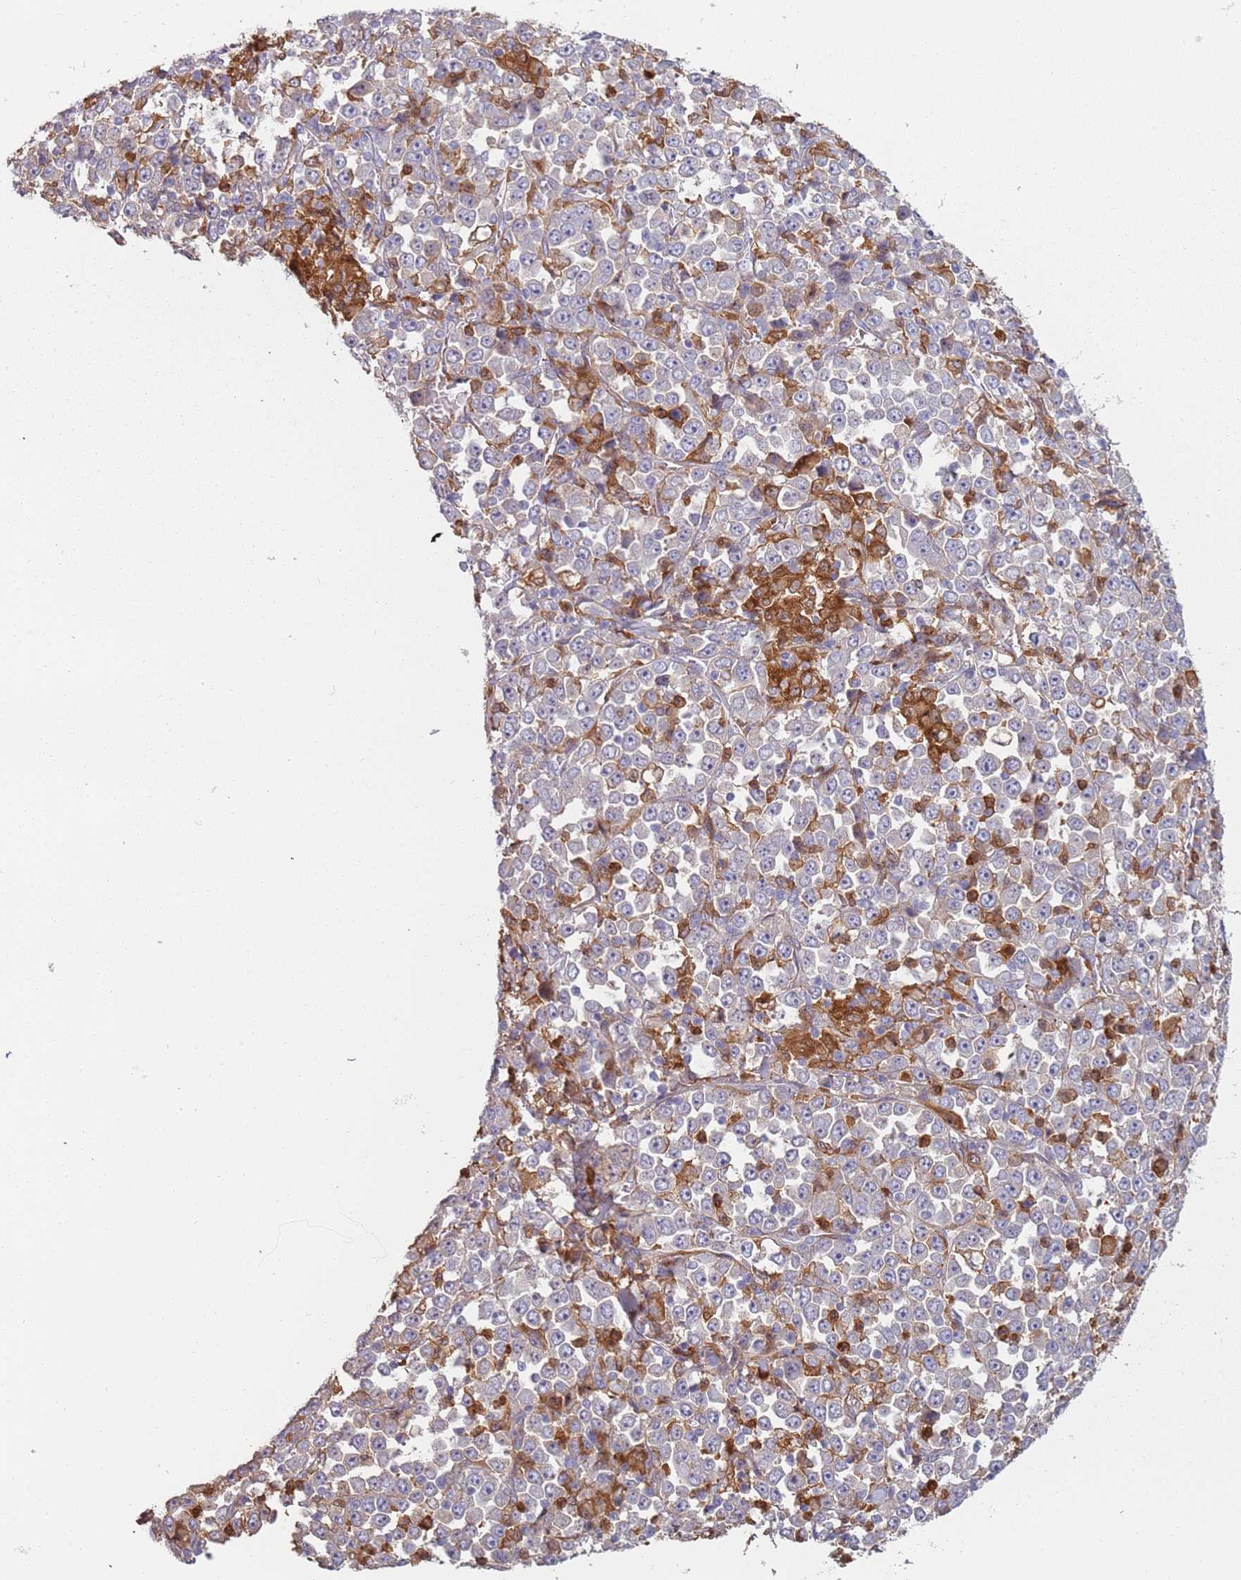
{"staining": {"intensity": "negative", "quantity": "none", "location": "none"}, "tissue": "stomach cancer", "cell_type": "Tumor cells", "image_type": "cancer", "snomed": [{"axis": "morphology", "description": "Normal tissue, NOS"}, {"axis": "morphology", "description": "Adenocarcinoma, NOS"}, {"axis": "topography", "description": "Stomach, upper"}, {"axis": "topography", "description": "Stomach"}], "caption": "The micrograph demonstrates no significant staining in tumor cells of stomach adenocarcinoma.", "gene": "NADK", "patient": {"sex": "male", "age": 59}}